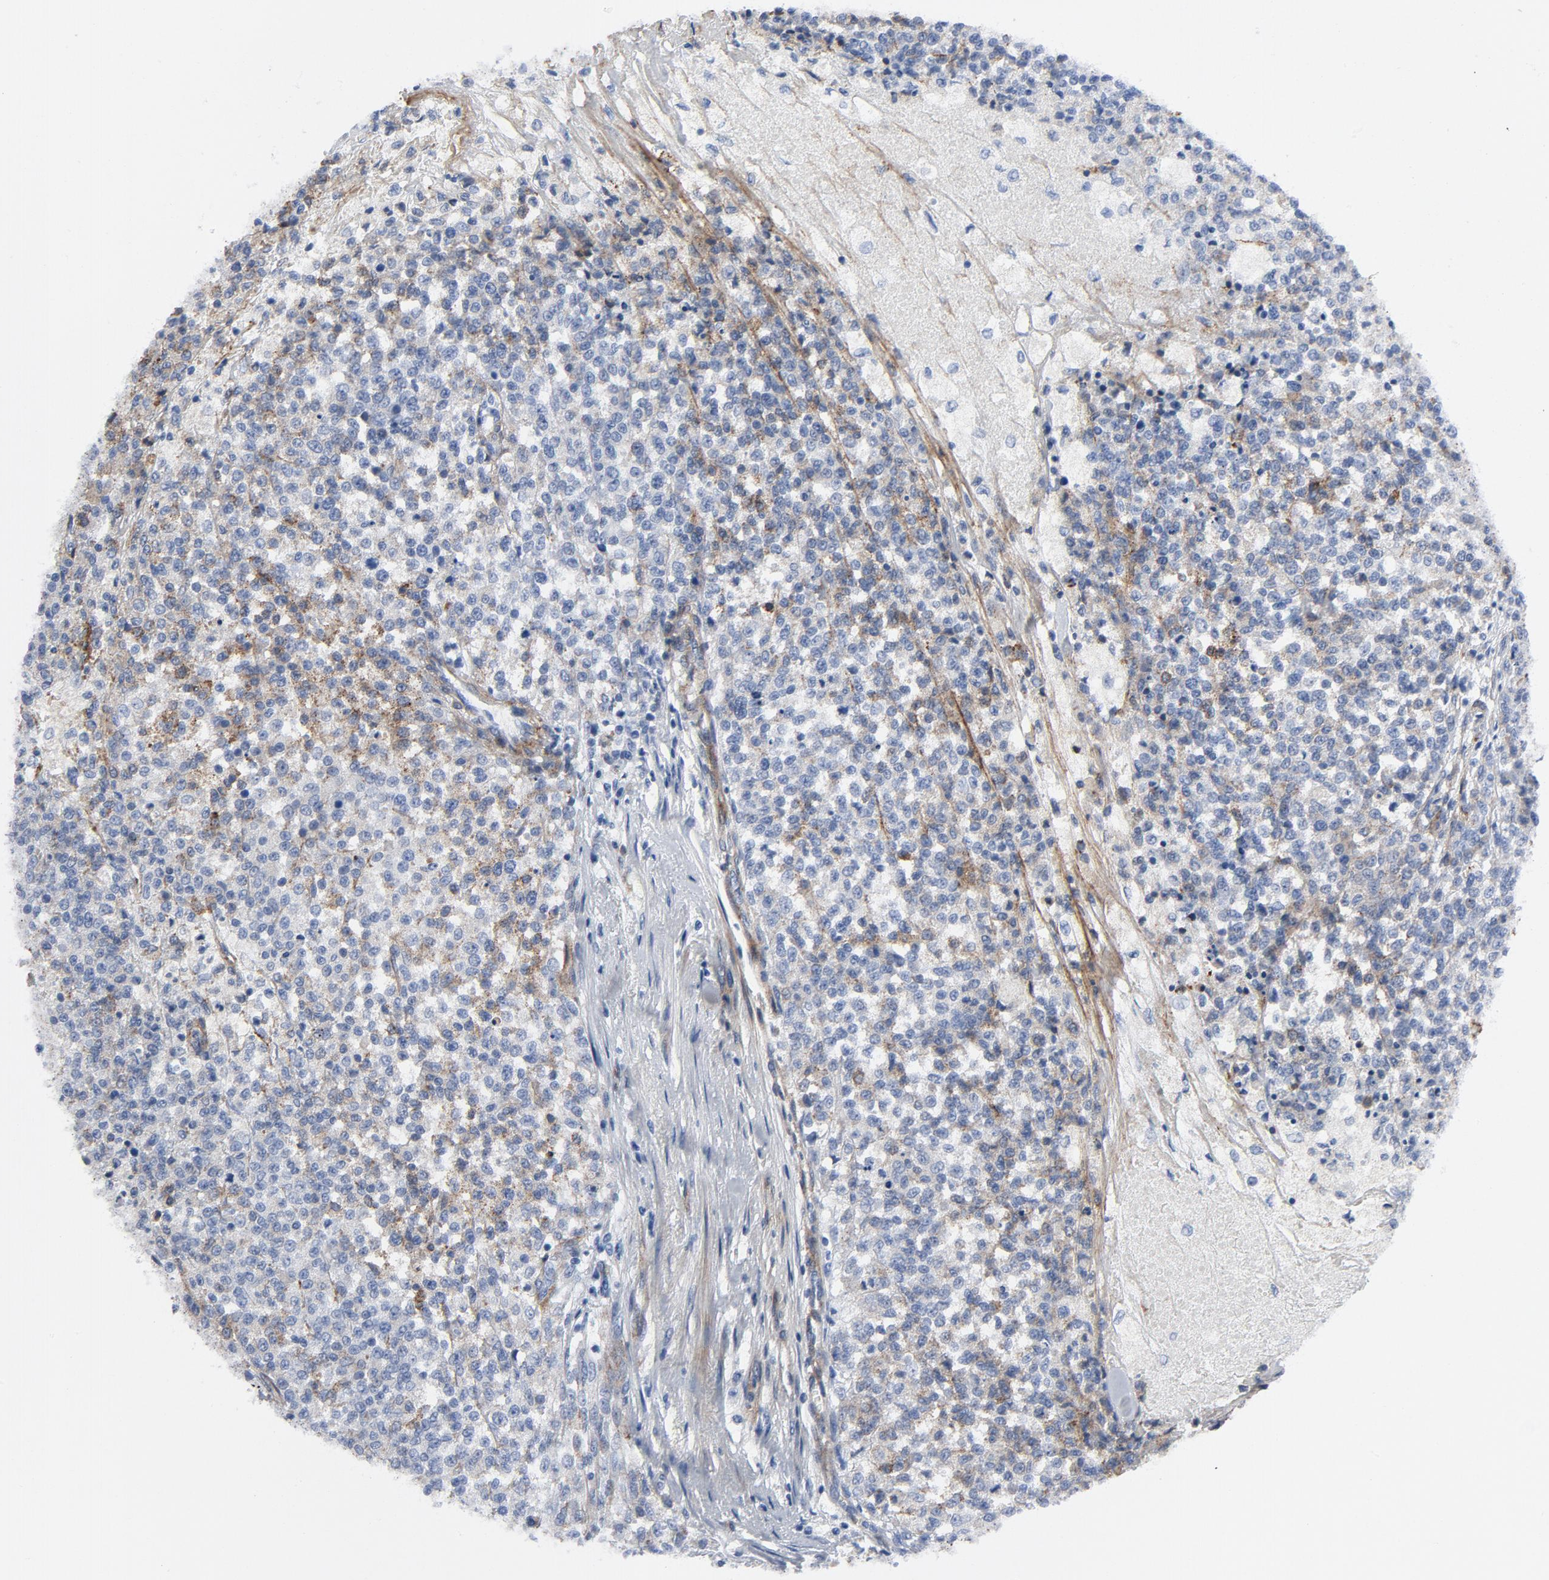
{"staining": {"intensity": "weak", "quantity": "<25%", "location": "cytoplasmic/membranous"}, "tissue": "testis cancer", "cell_type": "Tumor cells", "image_type": "cancer", "snomed": [{"axis": "morphology", "description": "Seminoma, NOS"}, {"axis": "topography", "description": "Testis"}], "caption": "An IHC photomicrograph of seminoma (testis) is shown. There is no staining in tumor cells of seminoma (testis).", "gene": "LAMC1", "patient": {"sex": "male", "age": 59}}